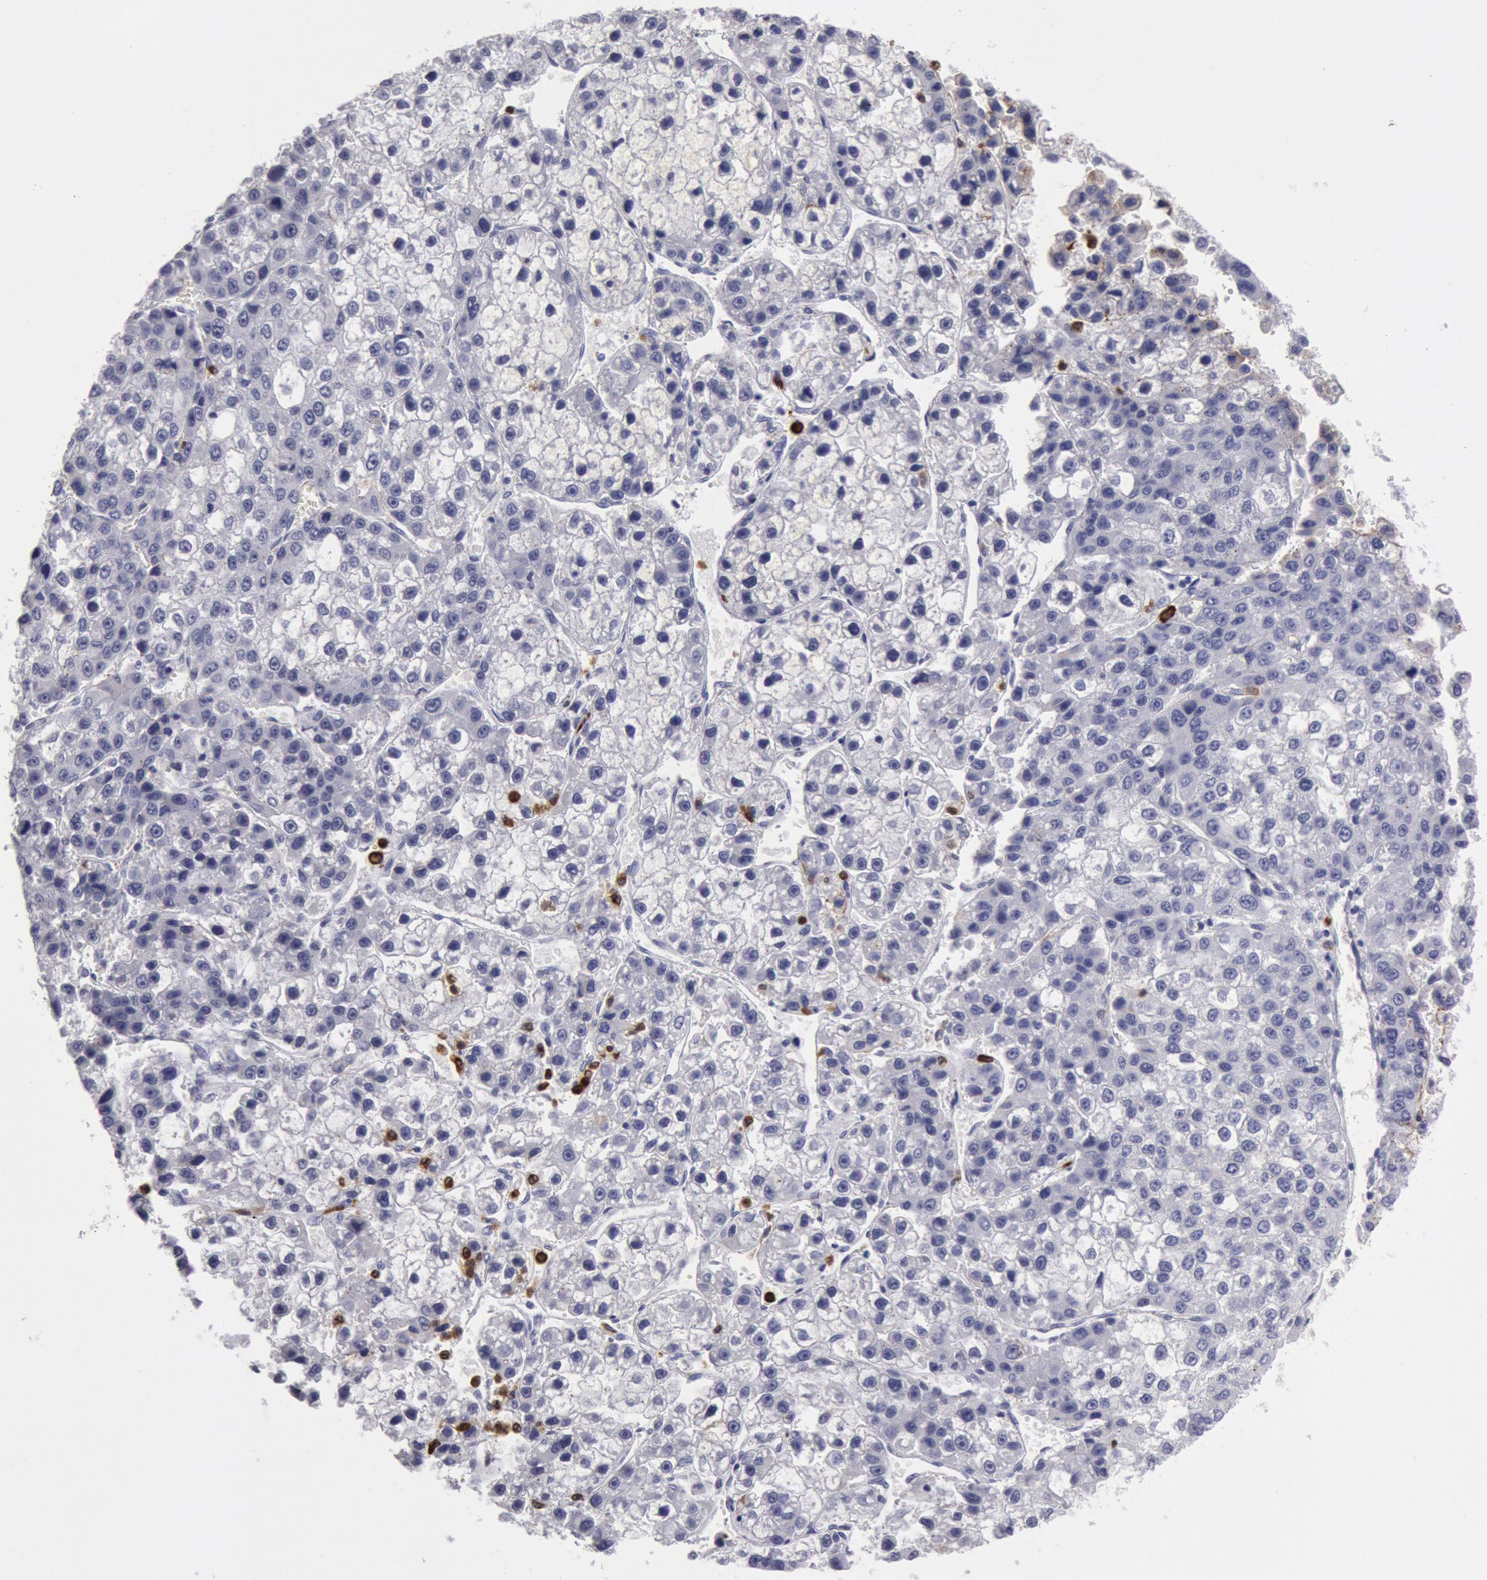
{"staining": {"intensity": "negative", "quantity": "none", "location": "none"}, "tissue": "liver cancer", "cell_type": "Tumor cells", "image_type": "cancer", "snomed": [{"axis": "morphology", "description": "Carcinoma, Hepatocellular, NOS"}, {"axis": "topography", "description": "Liver"}], "caption": "Immunohistochemical staining of human hepatocellular carcinoma (liver) displays no significant staining in tumor cells.", "gene": "FCN1", "patient": {"sex": "female", "age": 66}}